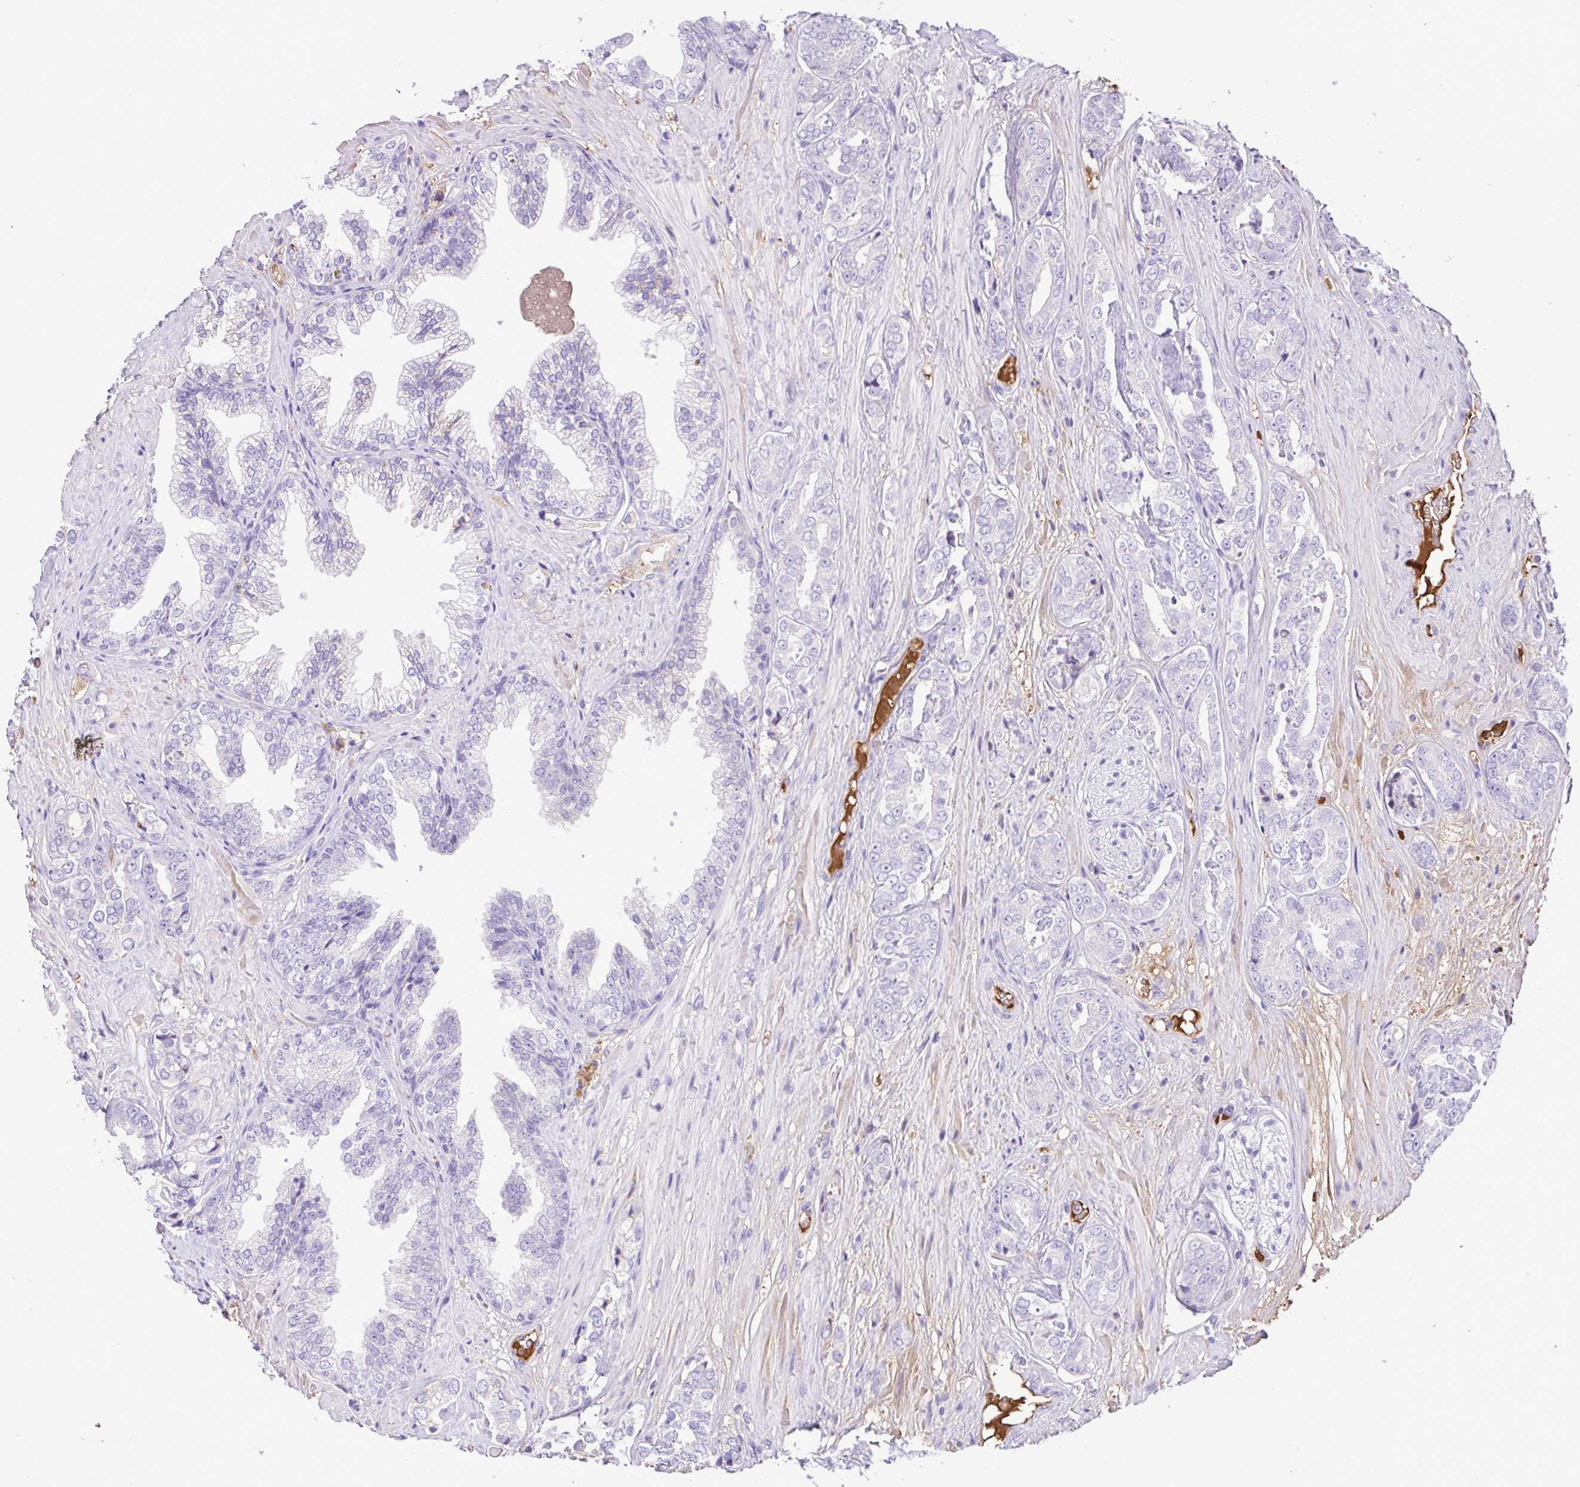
{"staining": {"intensity": "weak", "quantity": "<25%", "location": "cytoplasmic/membranous,nuclear"}, "tissue": "prostate cancer", "cell_type": "Tumor cells", "image_type": "cancer", "snomed": [{"axis": "morphology", "description": "Adenocarcinoma, High grade"}, {"axis": "topography", "description": "Prostate"}], "caption": "Tumor cells are negative for protein expression in human prostate cancer.", "gene": "IGFL1", "patient": {"sex": "male", "age": 71}}